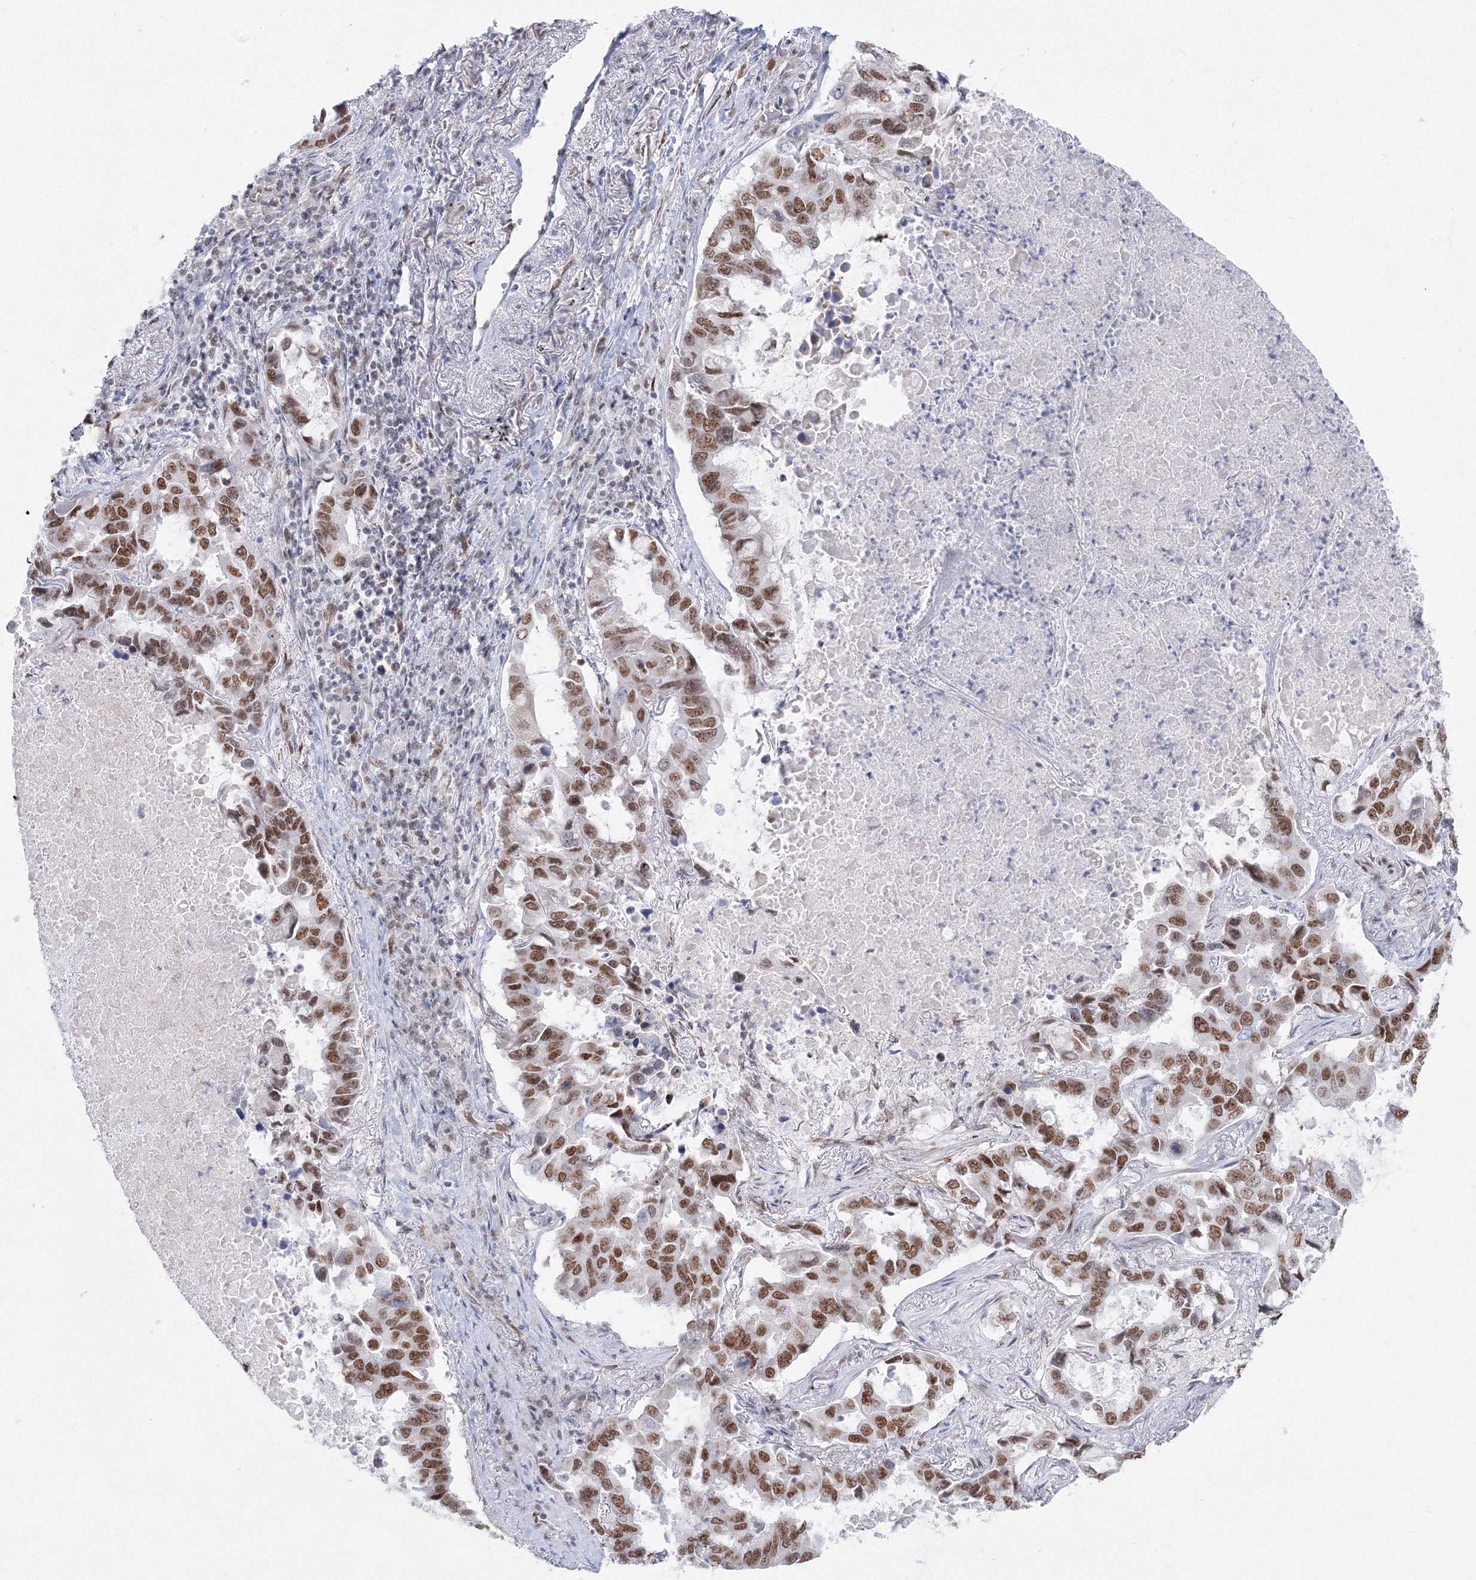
{"staining": {"intensity": "moderate", "quantity": ">75%", "location": "nuclear"}, "tissue": "lung cancer", "cell_type": "Tumor cells", "image_type": "cancer", "snomed": [{"axis": "morphology", "description": "Adenocarcinoma, NOS"}, {"axis": "topography", "description": "Lung"}], "caption": "The image shows staining of lung cancer (adenocarcinoma), revealing moderate nuclear protein positivity (brown color) within tumor cells.", "gene": "ZNF638", "patient": {"sex": "male", "age": 64}}